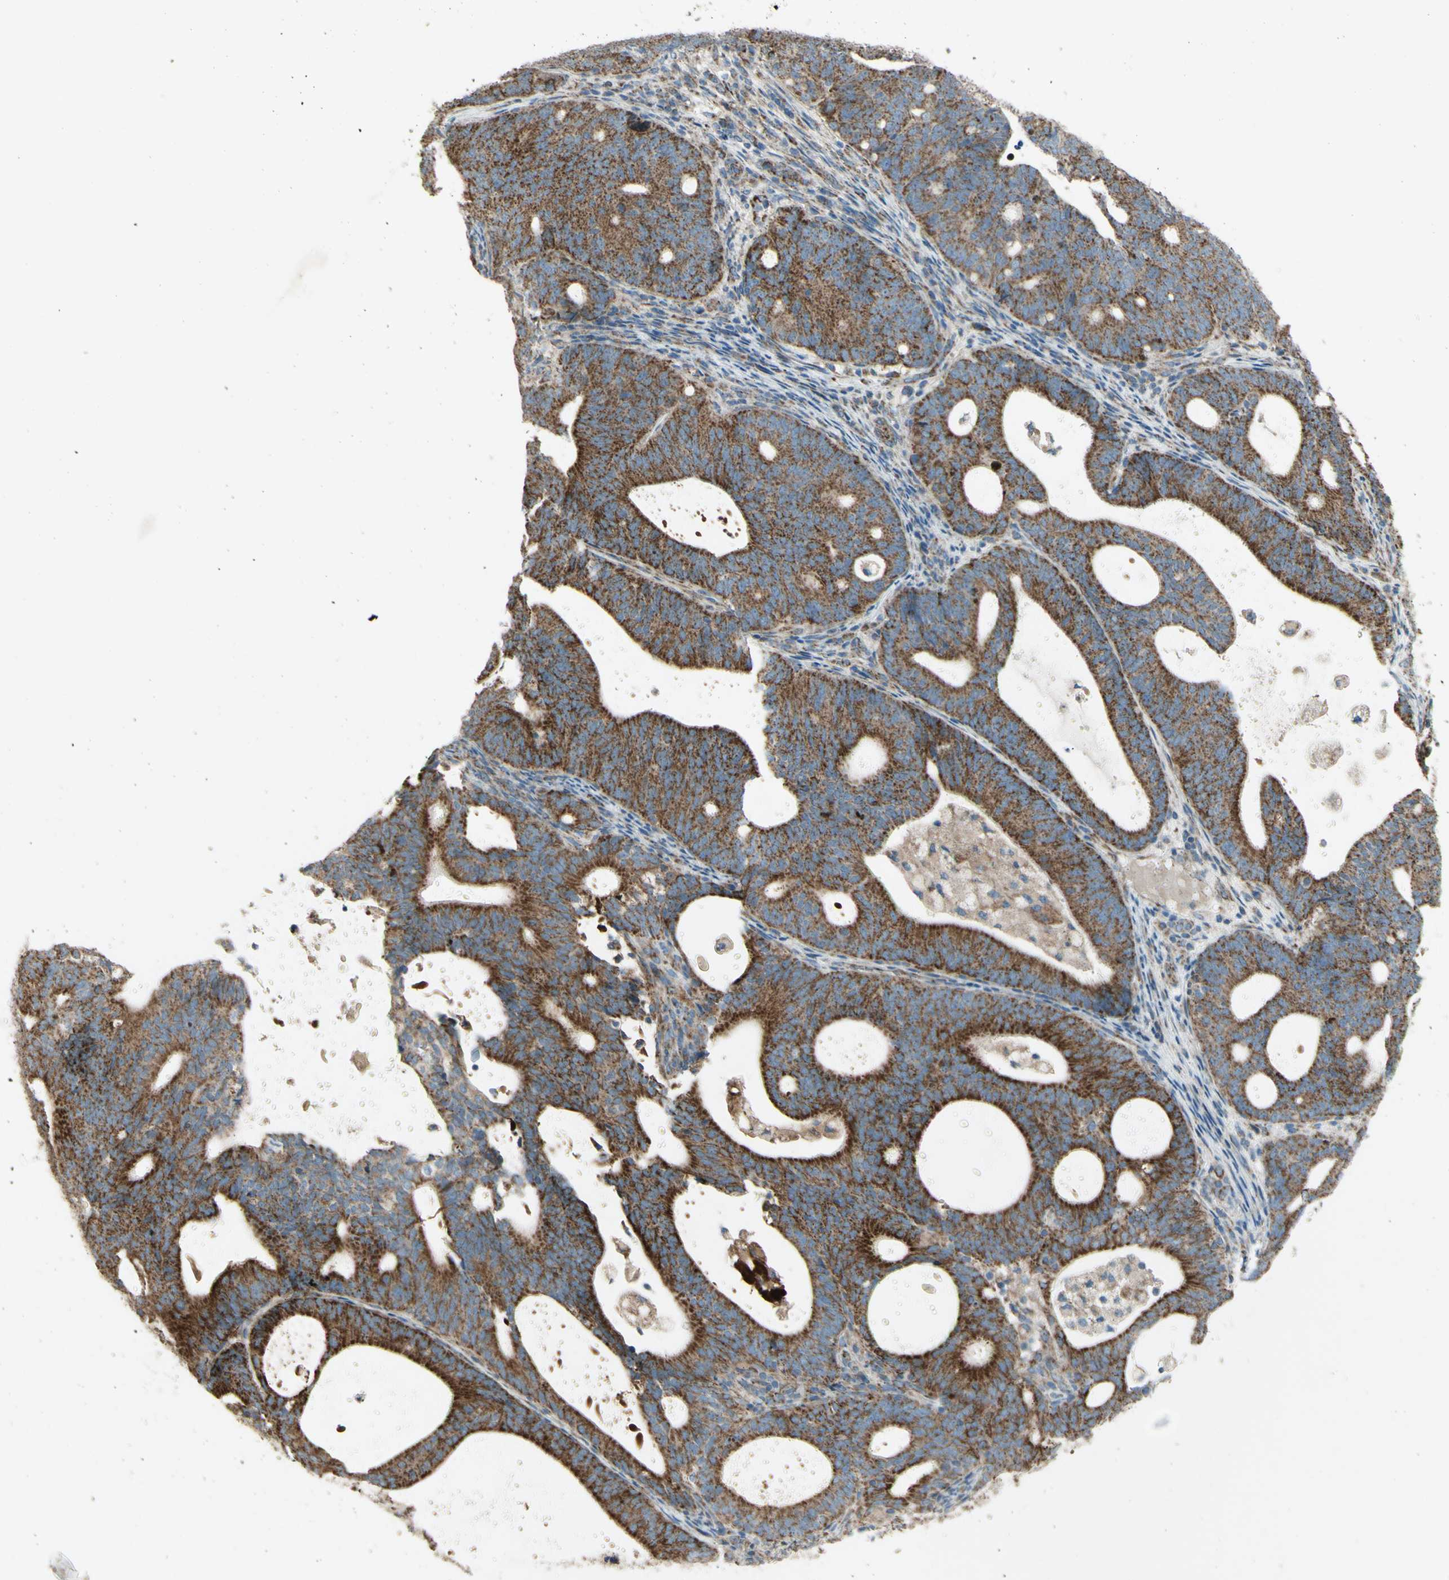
{"staining": {"intensity": "strong", "quantity": ">75%", "location": "cytoplasmic/membranous"}, "tissue": "endometrial cancer", "cell_type": "Tumor cells", "image_type": "cancer", "snomed": [{"axis": "morphology", "description": "Adenocarcinoma, NOS"}, {"axis": "topography", "description": "Uterus"}], "caption": "Protein expression analysis of endometrial cancer (adenocarcinoma) shows strong cytoplasmic/membranous staining in about >75% of tumor cells.", "gene": "RHOT1", "patient": {"sex": "female", "age": 83}}